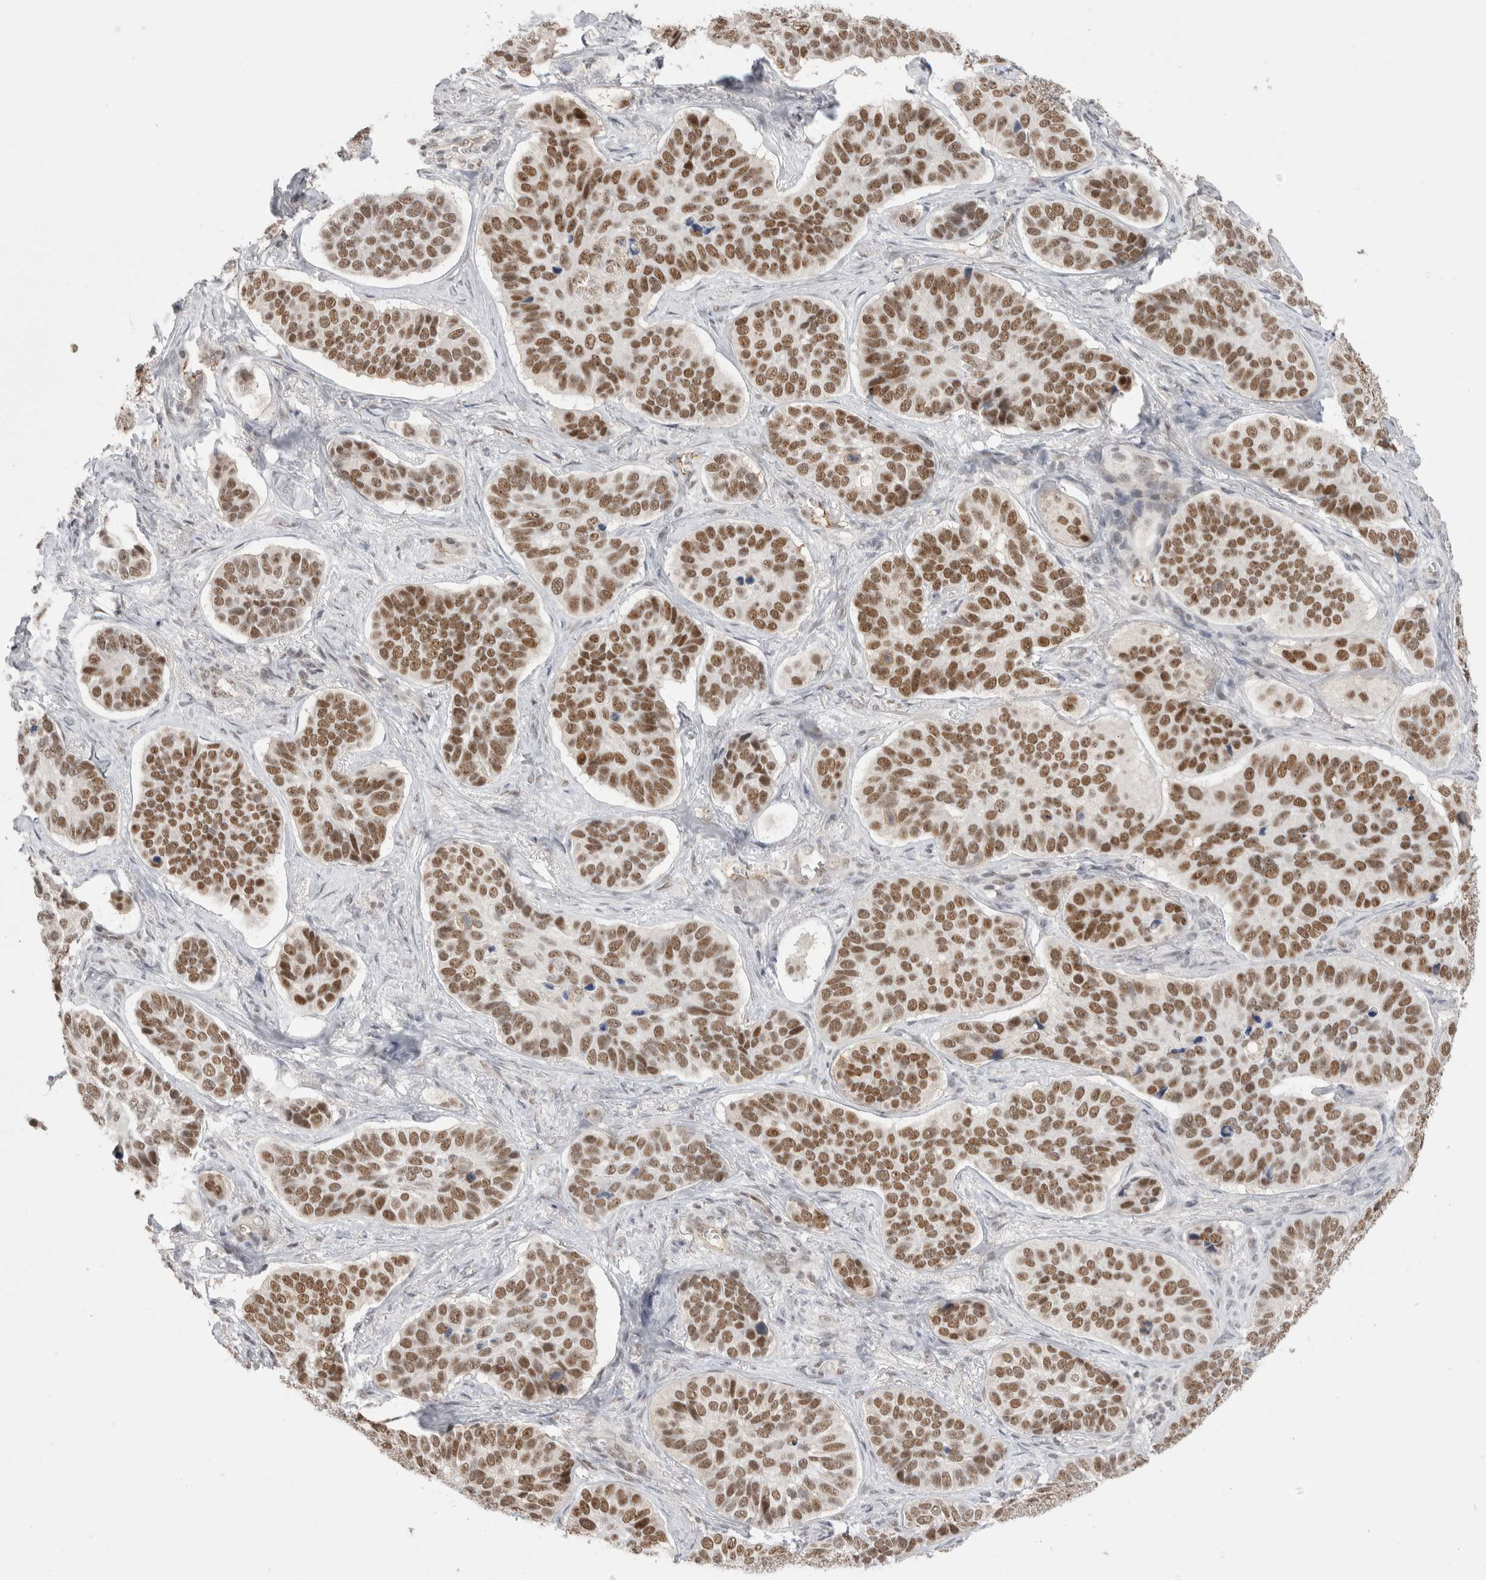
{"staining": {"intensity": "moderate", "quantity": ">75%", "location": "nuclear"}, "tissue": "skin cancer", "cell_type": "Tumor cells", "image_type": "cancer", "snomed": [{"axis": "morphology", "description": "Basal cell carcinoma"}, {"axis": "topography", "description": "Skin"}], "caption": "This histopathology image displays immunohistochemistry staining of skin cancer, with medium moderate nuclear staining in approximately >75% of tumor cells.", "gene": "ZNF24", "patient": {"sex": "male", "age": 62}}